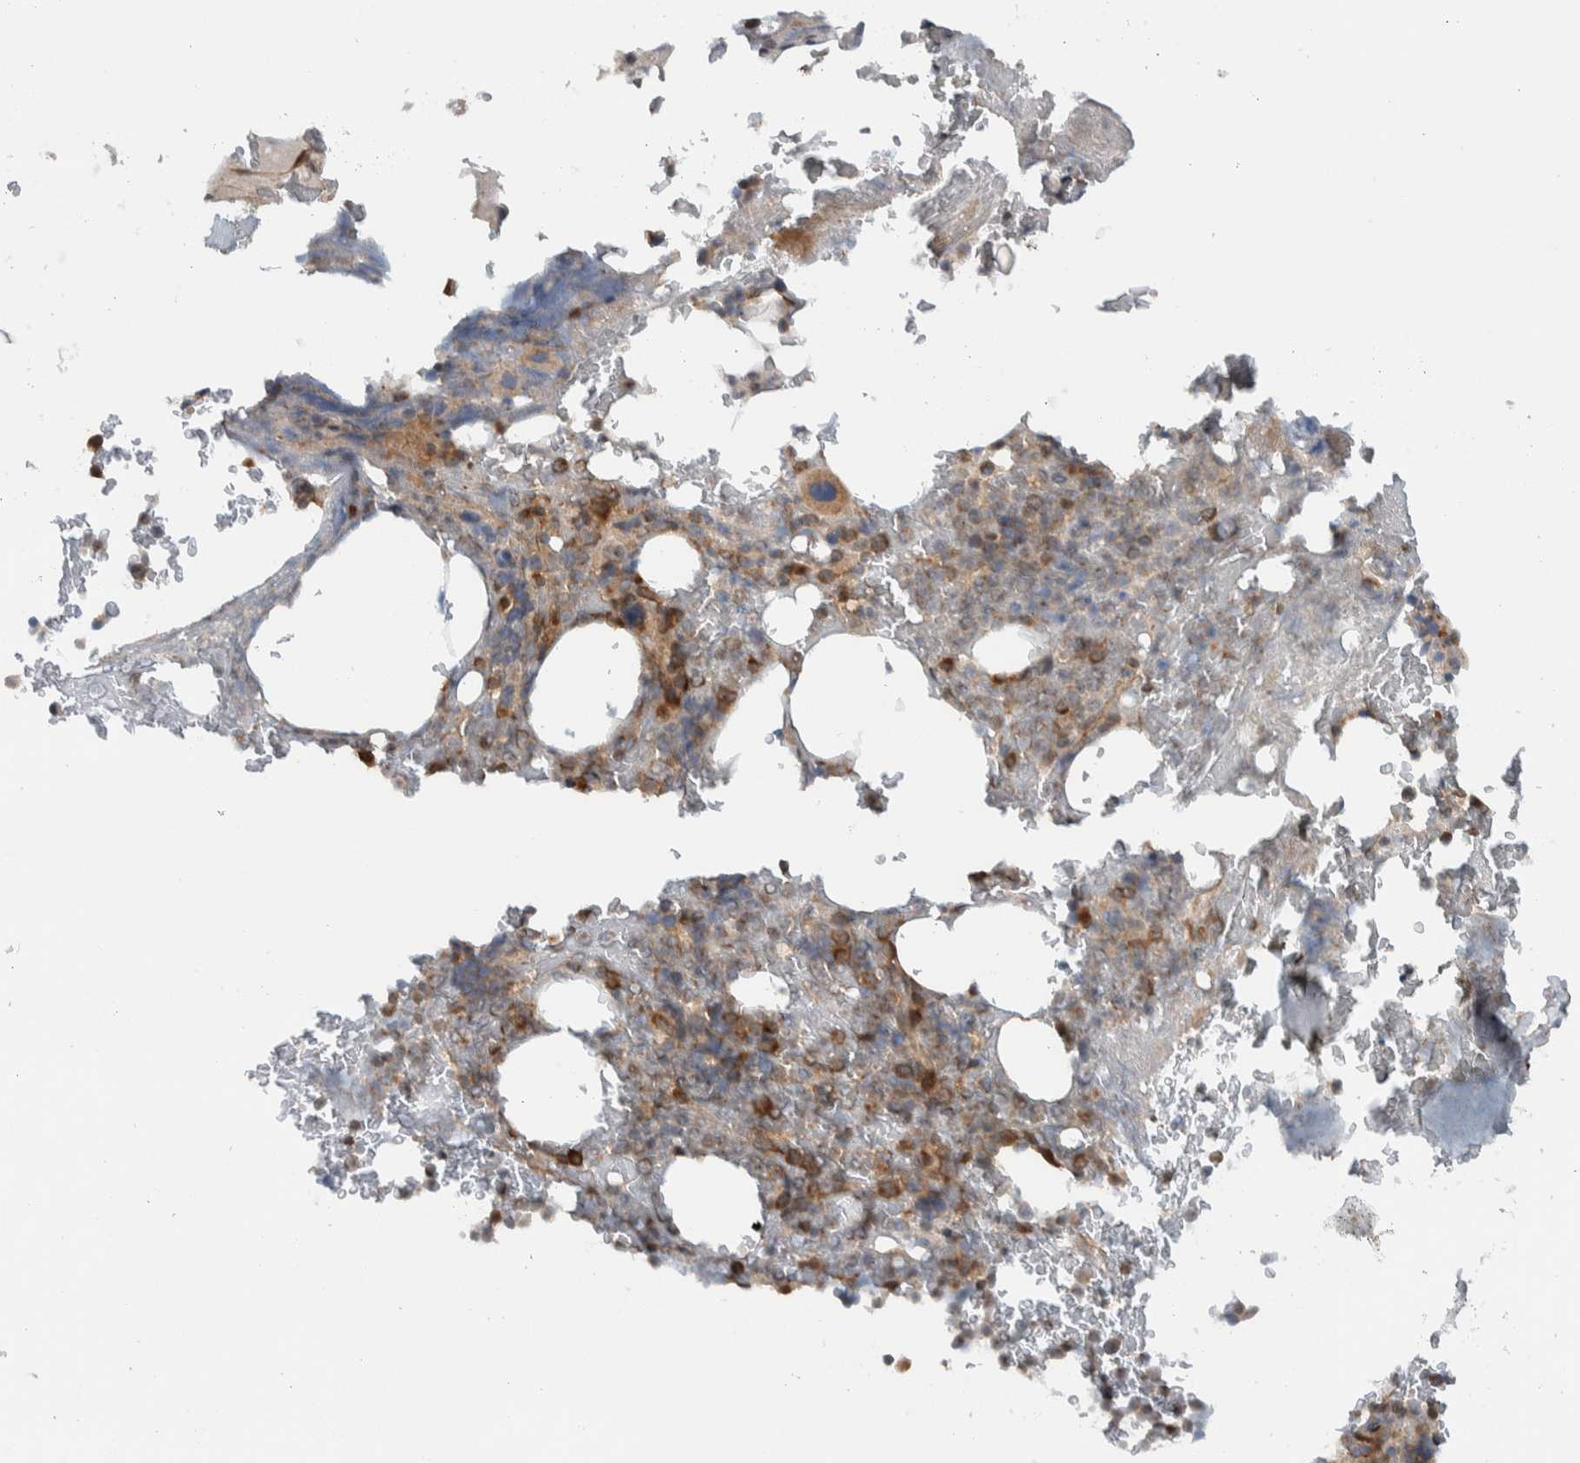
{"staining": {"intensity": "moderate", "quantity": "25%-75%", "location": "cytoplasmic/membranous"}, "tissue": "bone marrow", "cell_type": "Hematopoietic cells", "image_type": "normal", "snomed": [{"axis": "morphology", "description": "Normal tissue, NOS"}, {"axis": "topography", "description": "Bone marrow"}], "caption": "A high-resolution micrograph shows immunohistochemistry staining of unremarkable bone marrow, which exhibits moderate cytoplasmic/membranous positivity in approximately 25%-75% of hematopoietic cells.", "gene": "KLHL6", "patient": {"sex": "female", "age": 66}}